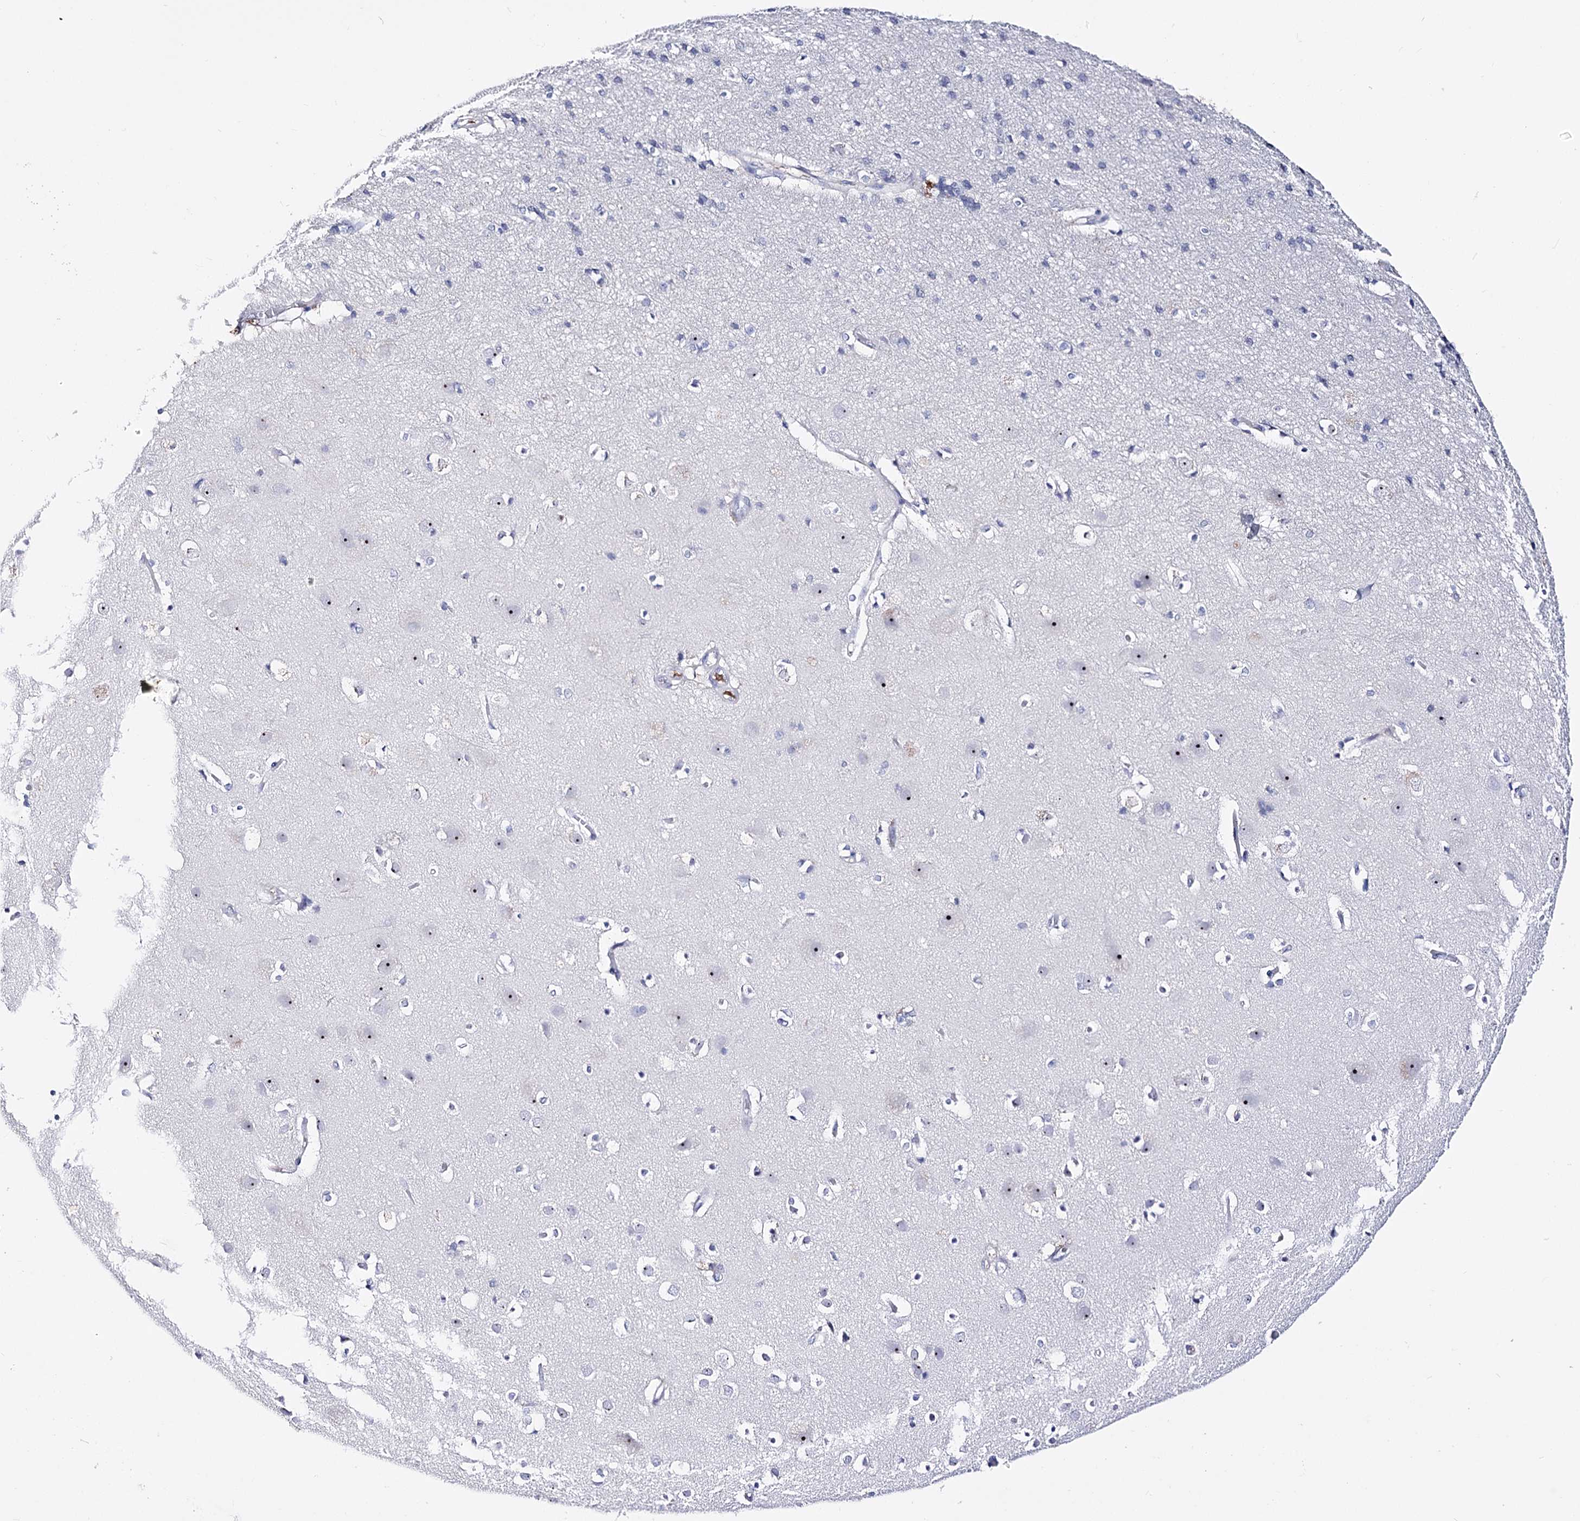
{"staining": {"intensity": "negative", "quantity": "none", "location": "none"}, "tissue": "cerebral cortex", "cell_type": "Endothelial cells", "image_type": "normal", "snomed": [{"axis": "morphology", "description": "Normal tissue, NOS"}, {"axis": "topography", "description": "Cerebral cortex"}], "caption": "This is an IHC histopathology image of normal cerebral cortex. There is no expression in endothelial cells.", "gene": "PCGF5", "patient": {"sex": "male", "age": 54}}